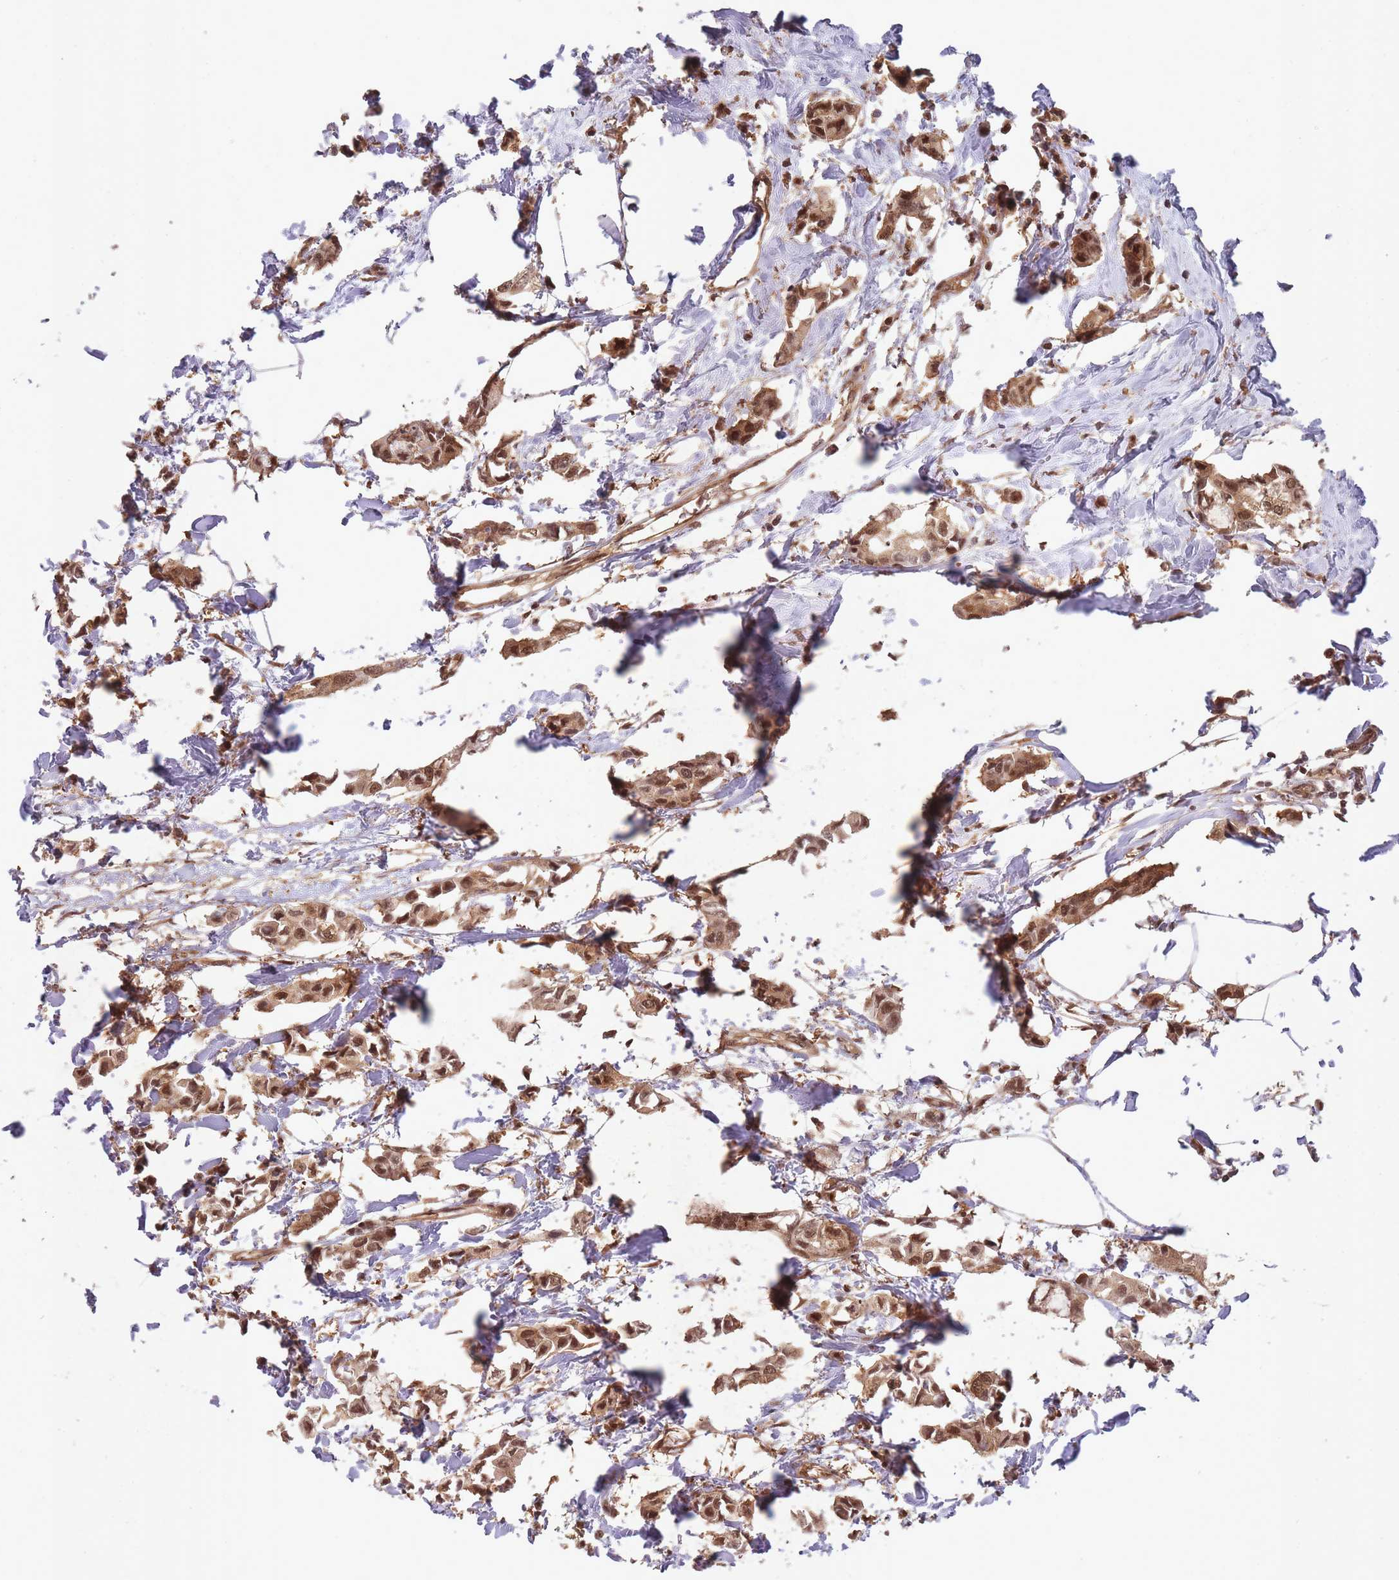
{"staining": {"intensity": "moderate", "quantity": ">75%", "location": "nuclear"}, "tissue": "breast cancer", "cell_type": "Tumor cells", "image_type": "cancer", "snomed": [{"axis": "morphology", "description": "Duct carcinoma"}, {"axis": "topography", "description": "Breast"}], "caption": "Moderate nuclear positivity for a protein is appreciated in approximately >75% of tumor cells of breast cancer using immunohistochemistry (IHC).", "gene": "PPP6R3", "patient": {"sex": "female", "age": 73}}